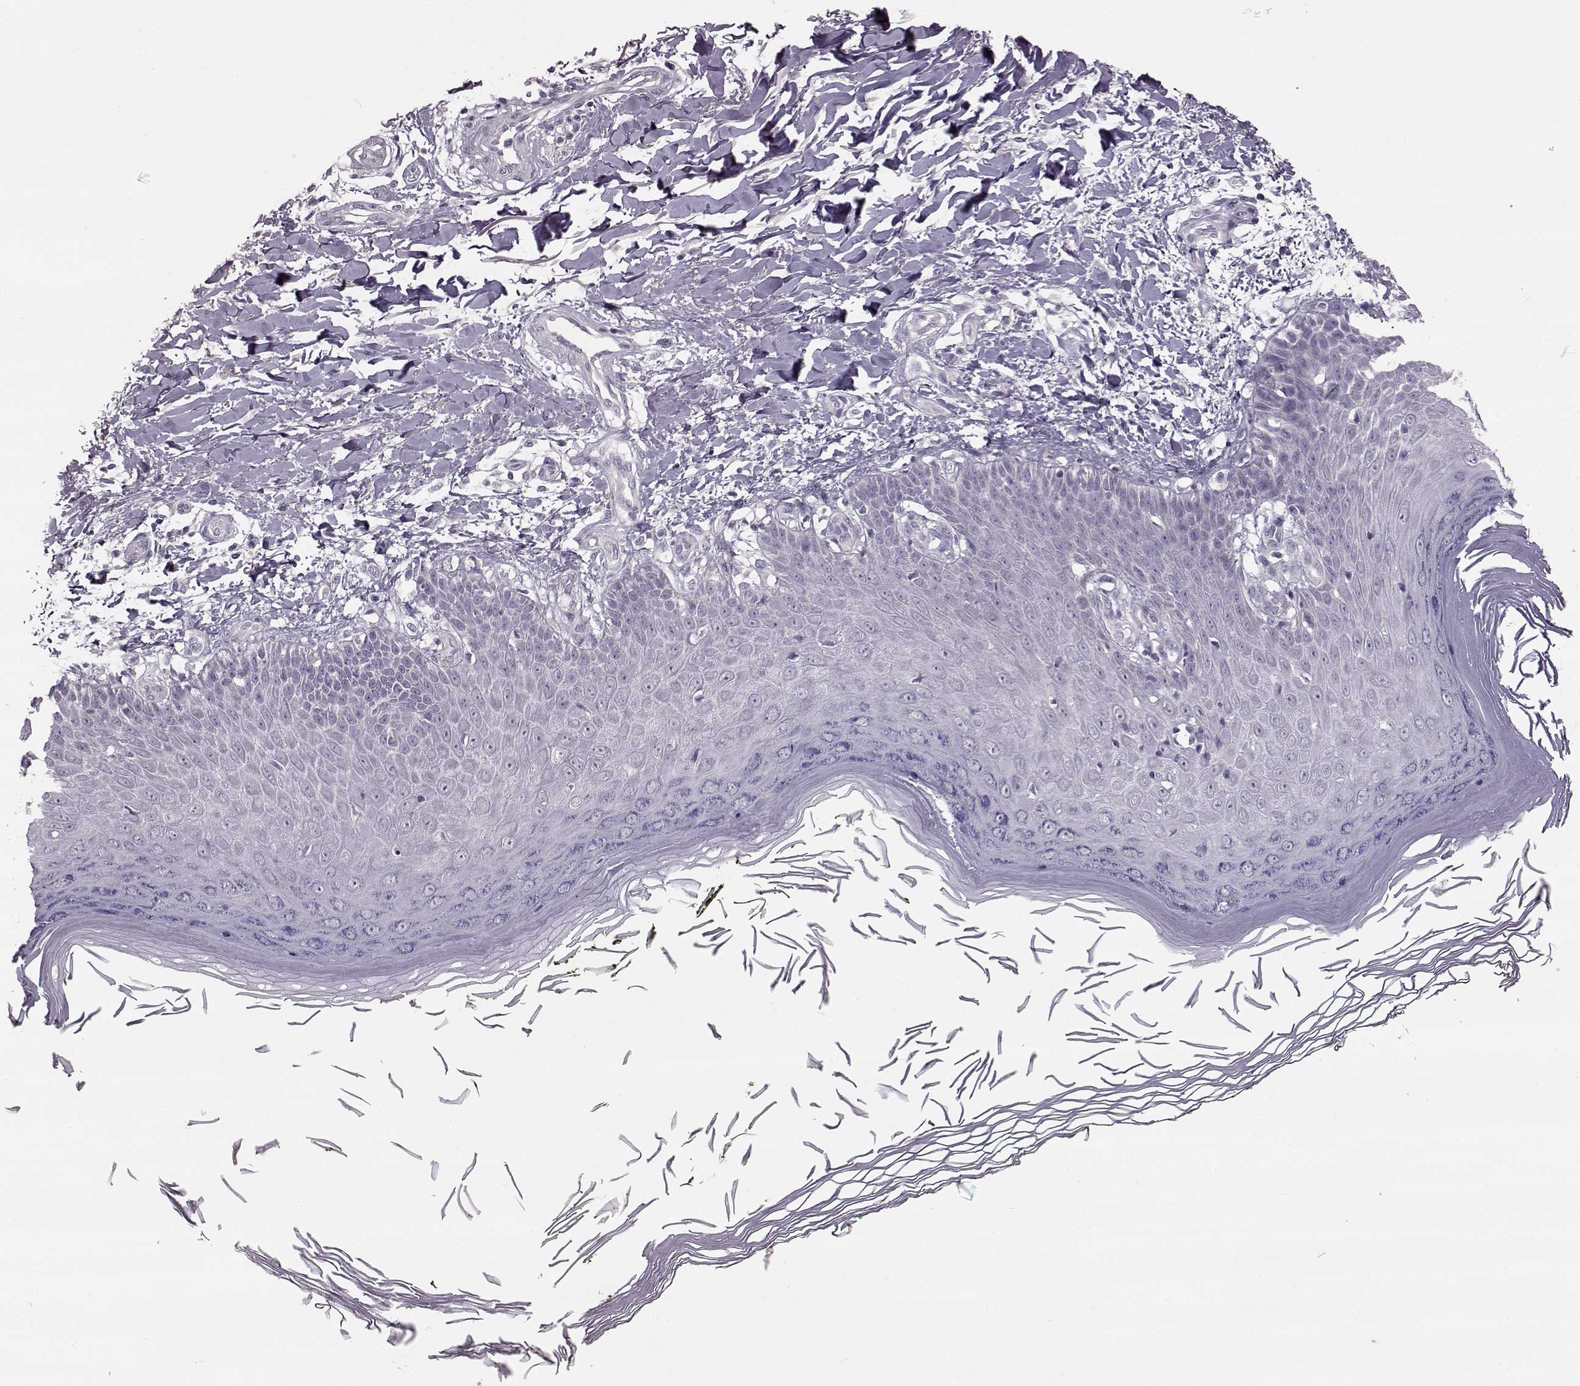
{"staining": {"intensity": "negative", "quantity": "none", "location": "none"}, "tissue": "skin", "cell_type": "Fibroblasts", "image_type": "normal", "snomed": [{"axis": "morphology", "description": "Normal tissue, NOS"}, {"axis": "topography", "description": "Skin"}], "caption": "High power microscopy image of an immunohistochemistry image of normal skin, revealing no significant staining in fibroblasts.", "gene": "MAP6D1", "patient": {"sex": "female", "age": 62}}